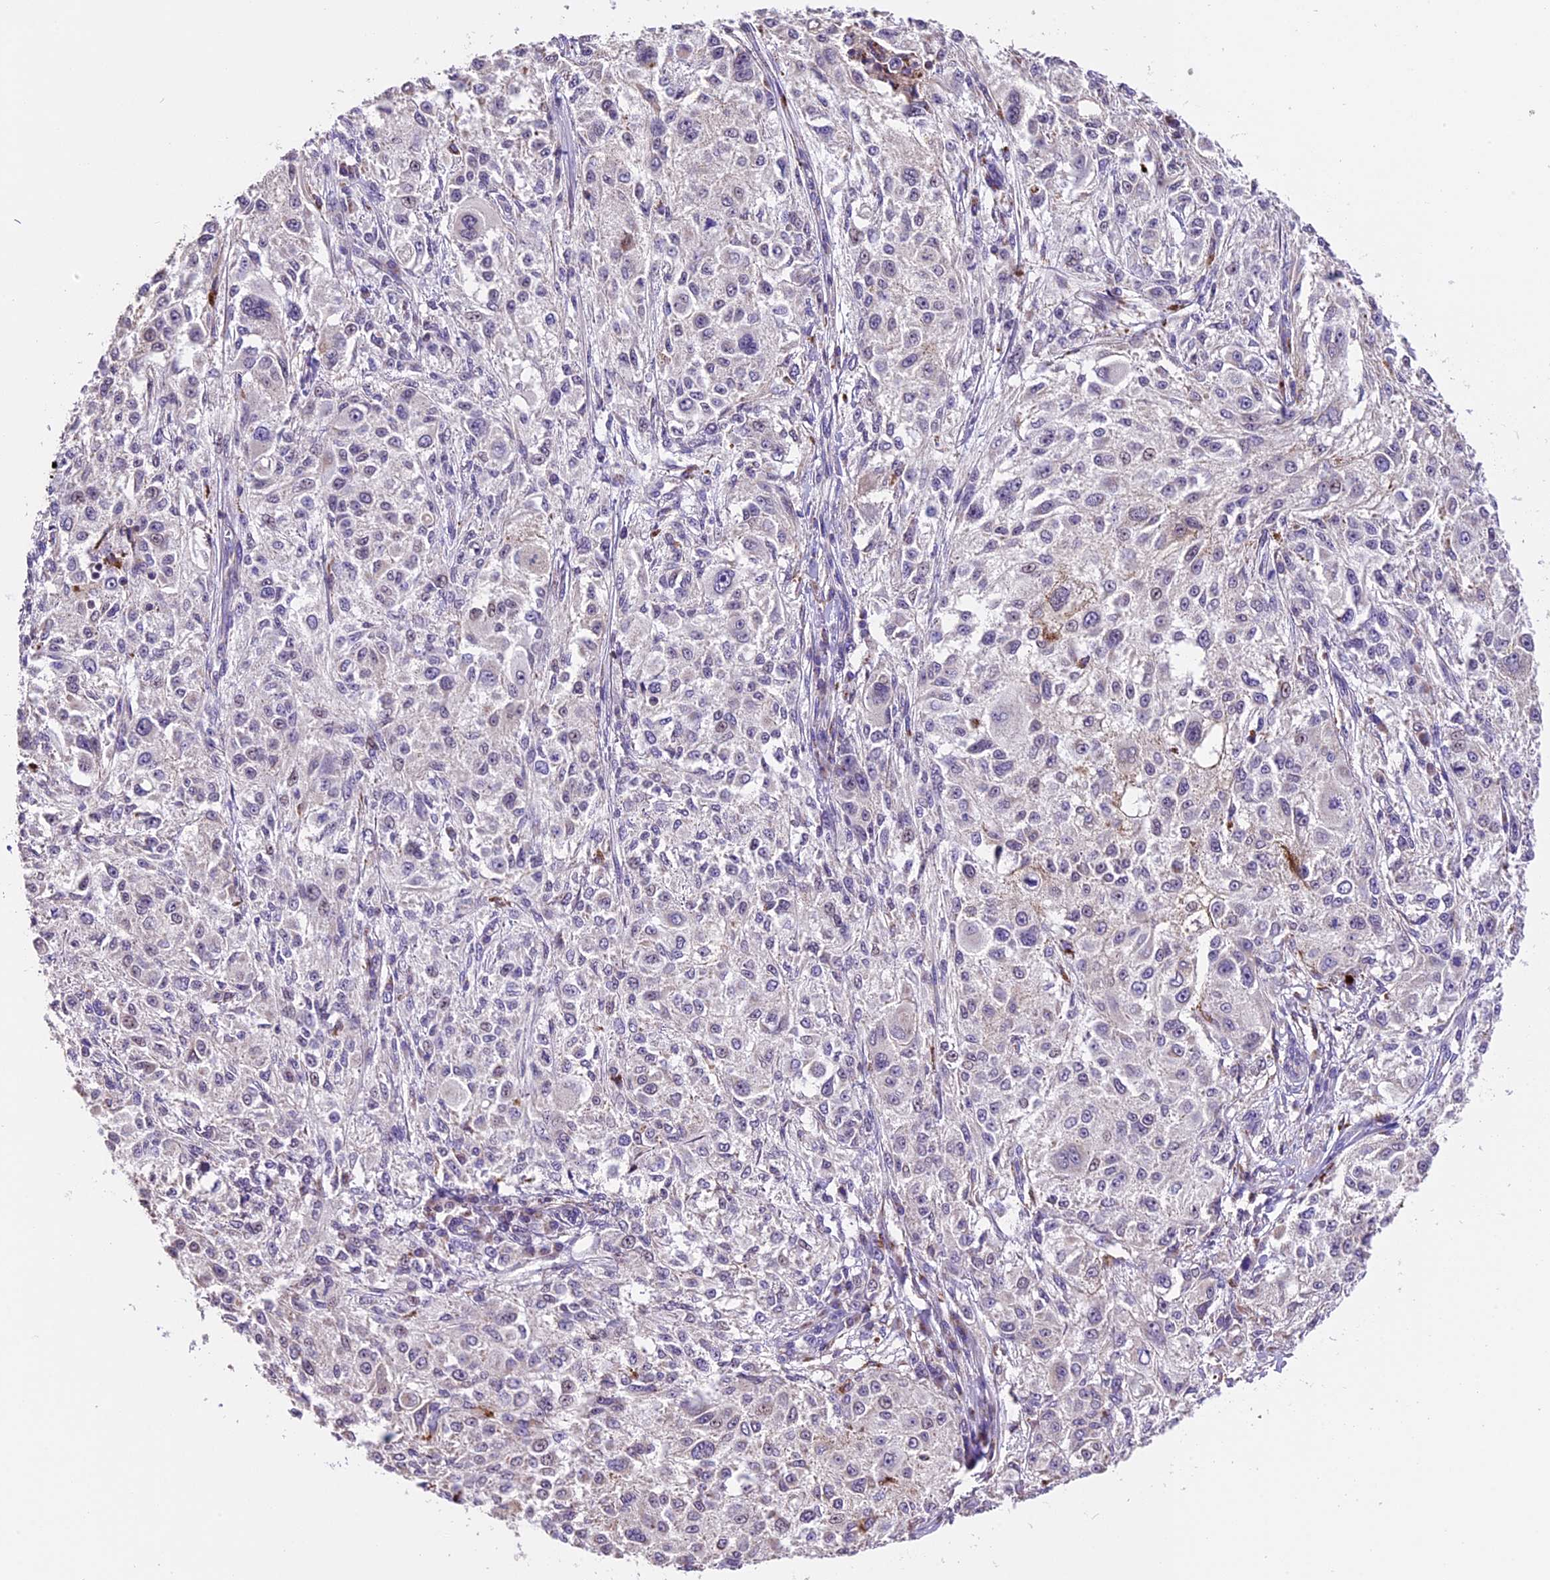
{"staining": {"intensity": "negative", "quantity": "none", "location": "none"}, "tissue": "melanoma", "cell_type": "Tumor cells", "image_type": "cancer", "snomed": [{"axis": "morphology", "description": "Necrosis, NOS"}, {"axis": "morphology", "description": "Malignant melanoma, NOS"}, {"axis": "topography", "description": "Skin"}], "caption": "This is an immunohistochemistry histopathology image of human melanoma. There is no staining in tumor cells.", "gene": "DDX28", "patient": {"sex": "female", "age": 87}}